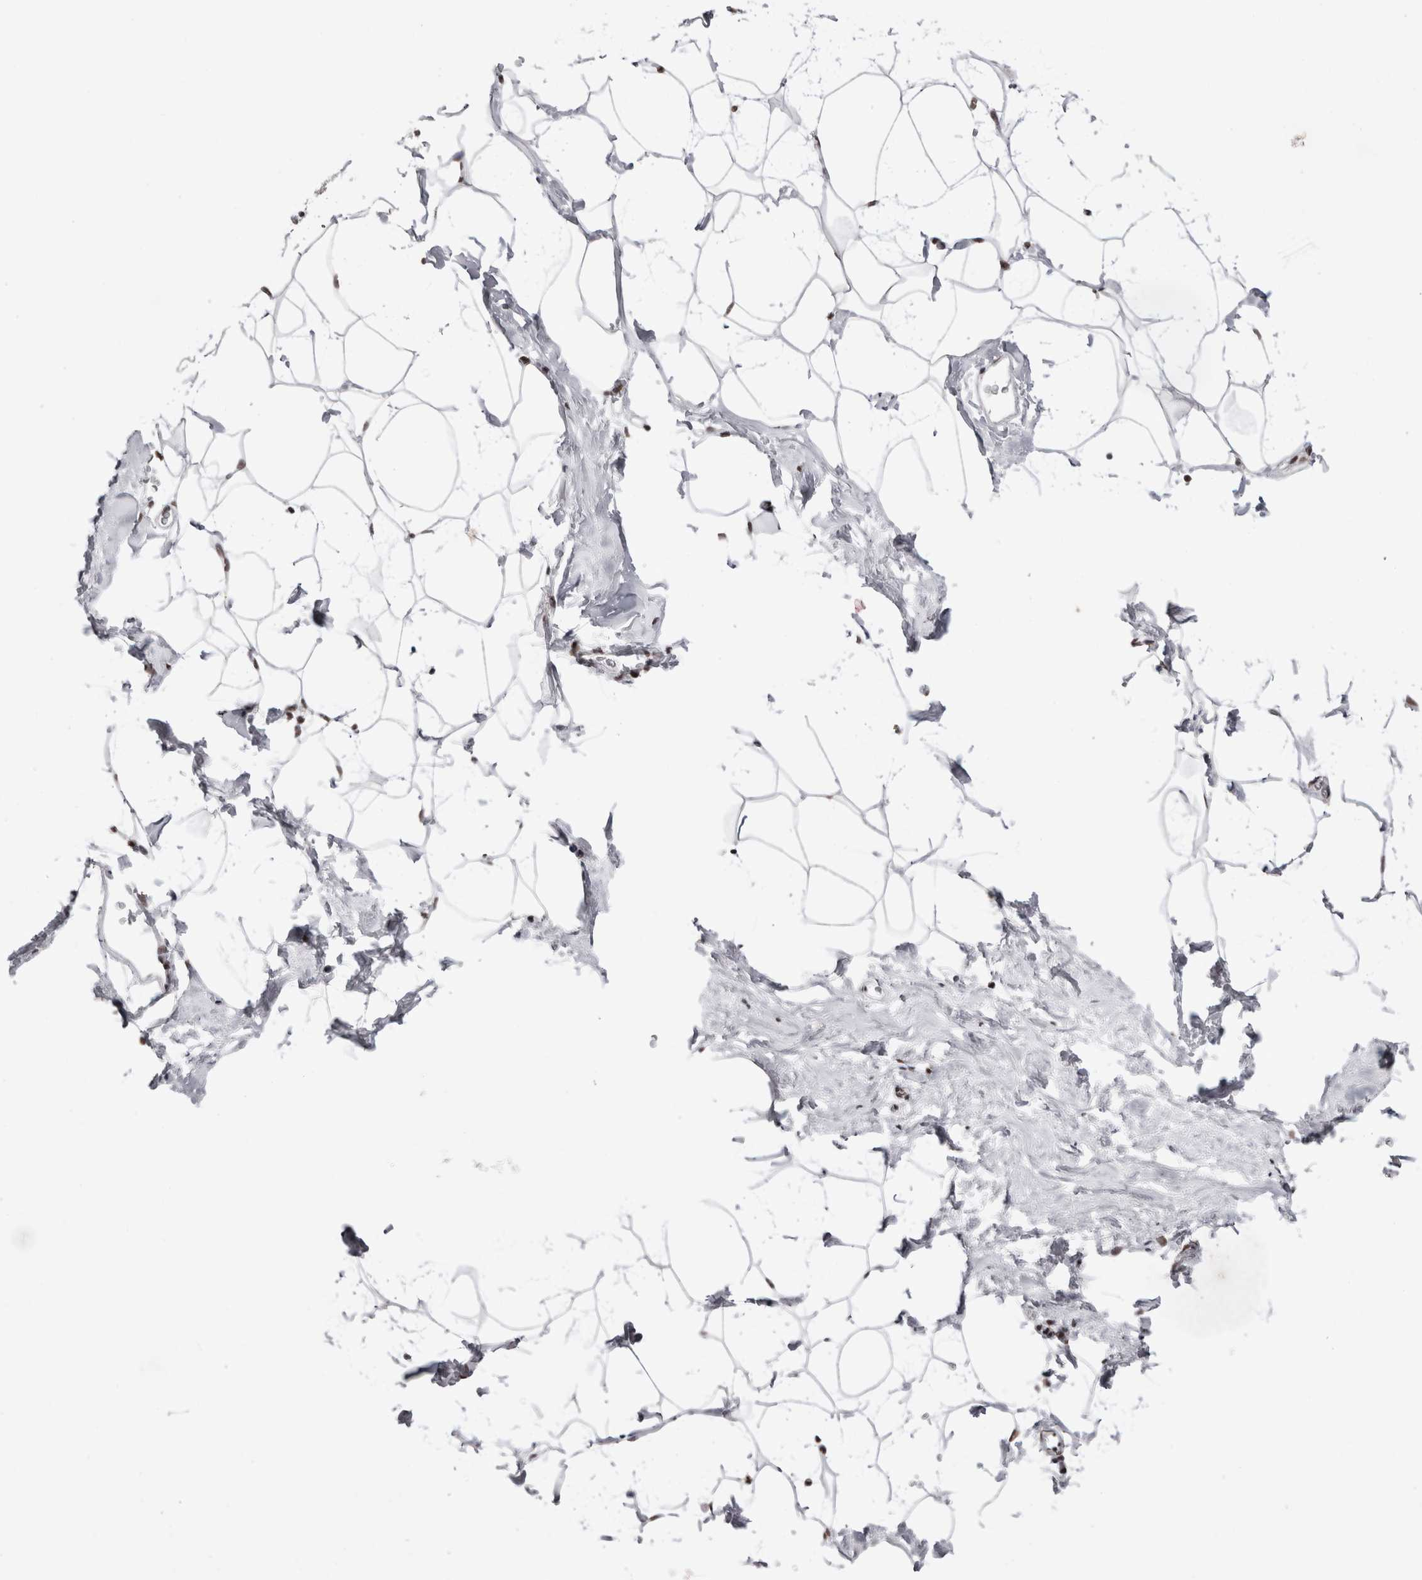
{"staining": {"intensity": "weak", "quantity": ">75%", "location": "nuclear"}, "tissue": "adipose tissue", "cell_type": "Adipocytes", "image_type": "normal", "snomed": [{"axis": "morphology", "description": "Normal tissue, NOS"}, {"axis": "morphology", "description": "Fibrosis, NOS"}, {"axis": "topography", "description": "Breast"}, {"axis": "topography", "description": "Adipose tissue"}], "caption": "This micrograph exhibits immunohistochemistry (IHC) staining of unremarkable adipose tissue, with low weak nuclear expression in approximately >75% of adipocytes.", "gene": "SMC1A", "patient": {"sex": "female", "age": 39}}